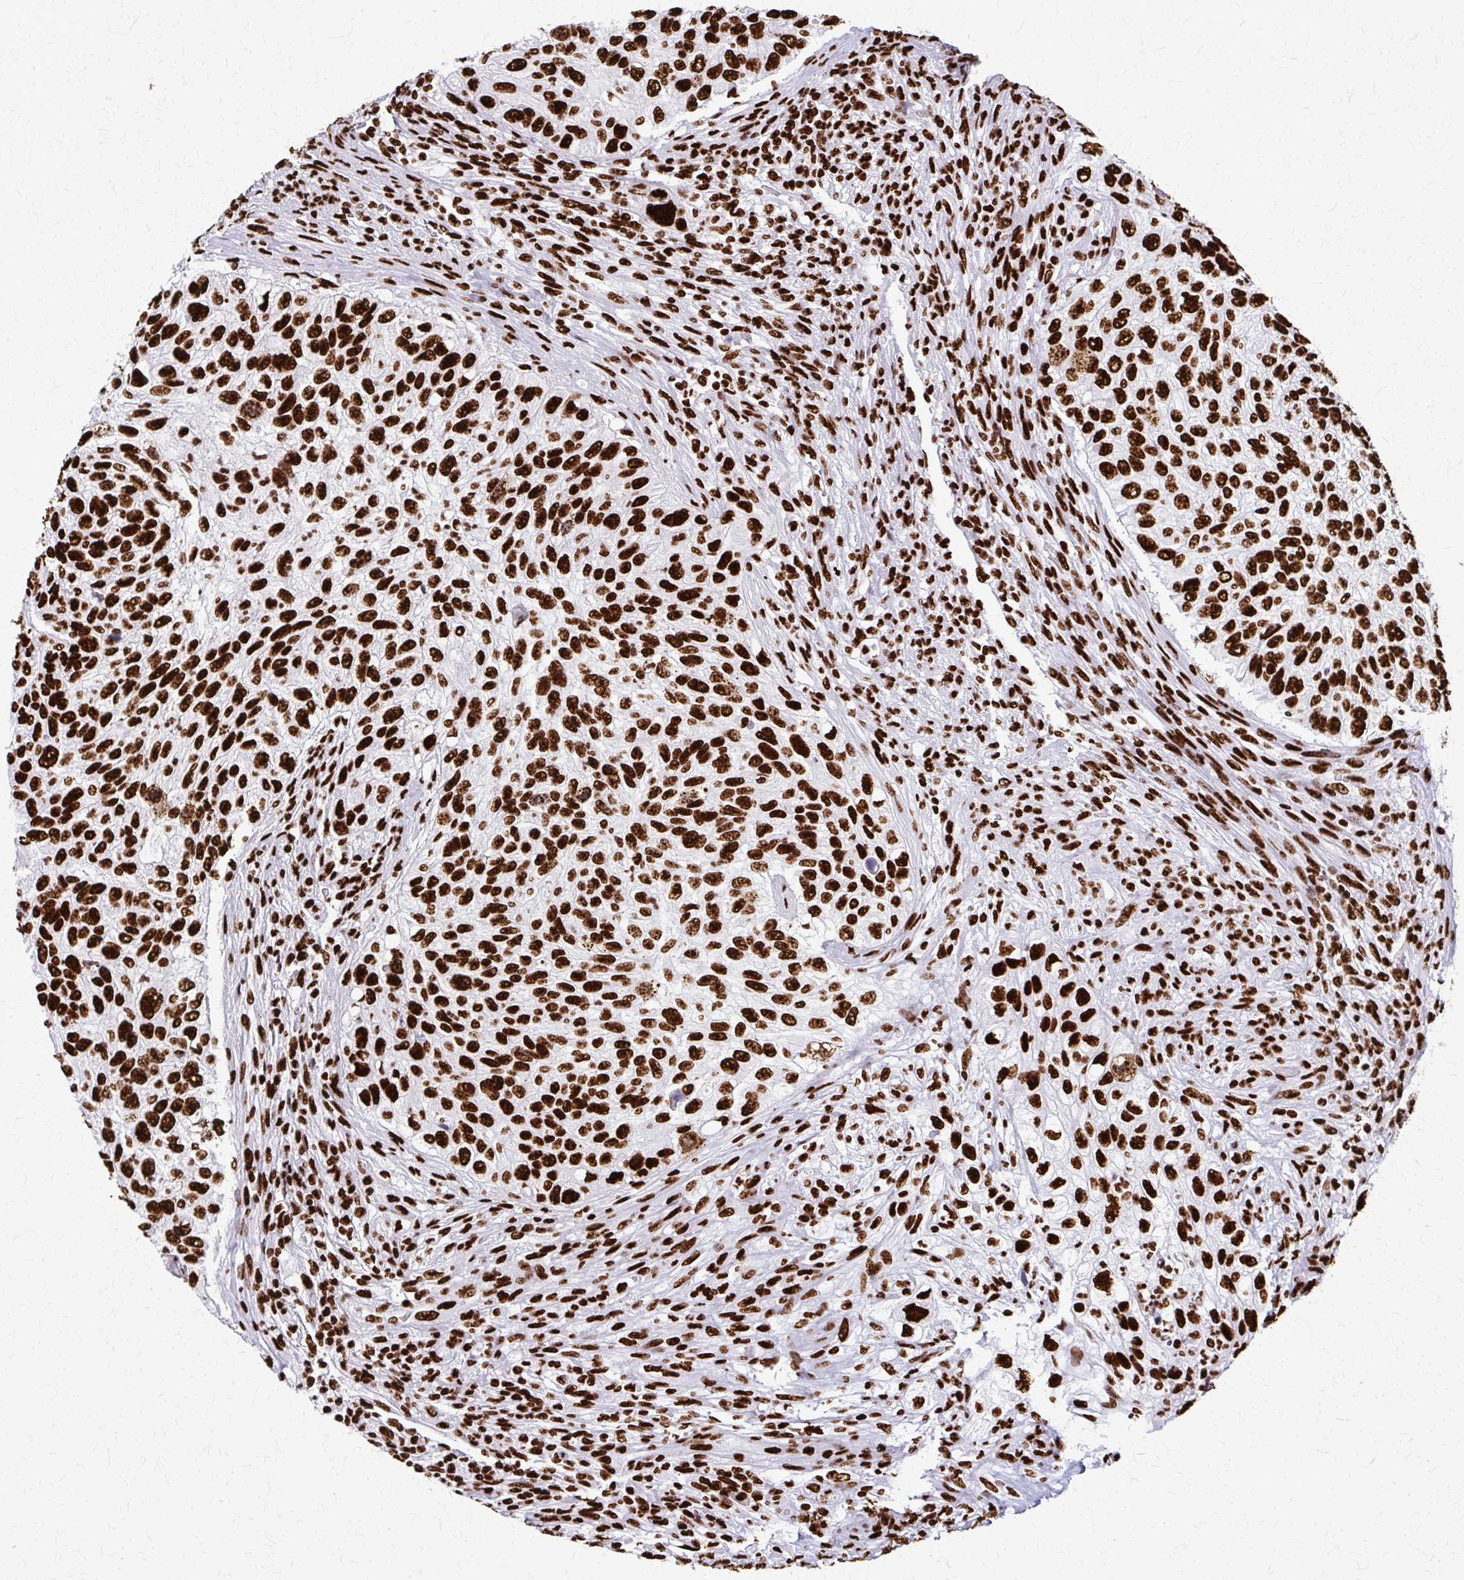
{"staining": {"intensity": "strong", "quantity": ">75%", "location": "nuclear"}, "tissue": "urothelial cancer", "cell_type": "Tumor cells", "image_type": "cancer", "snomed": [{"axis": "morphology", "description": "Urothelial carcinoma, High grade"}, {"axis": "topography", "description": "Urinary bladder"}], "caption": "Immunohistochemical staining of human urothelial cancer shows high levels of strong nuclear positivity in approximately >75% of tumor cells.", "gene": "SFPQ", "patient": {"sex": "female", "age": 60}}